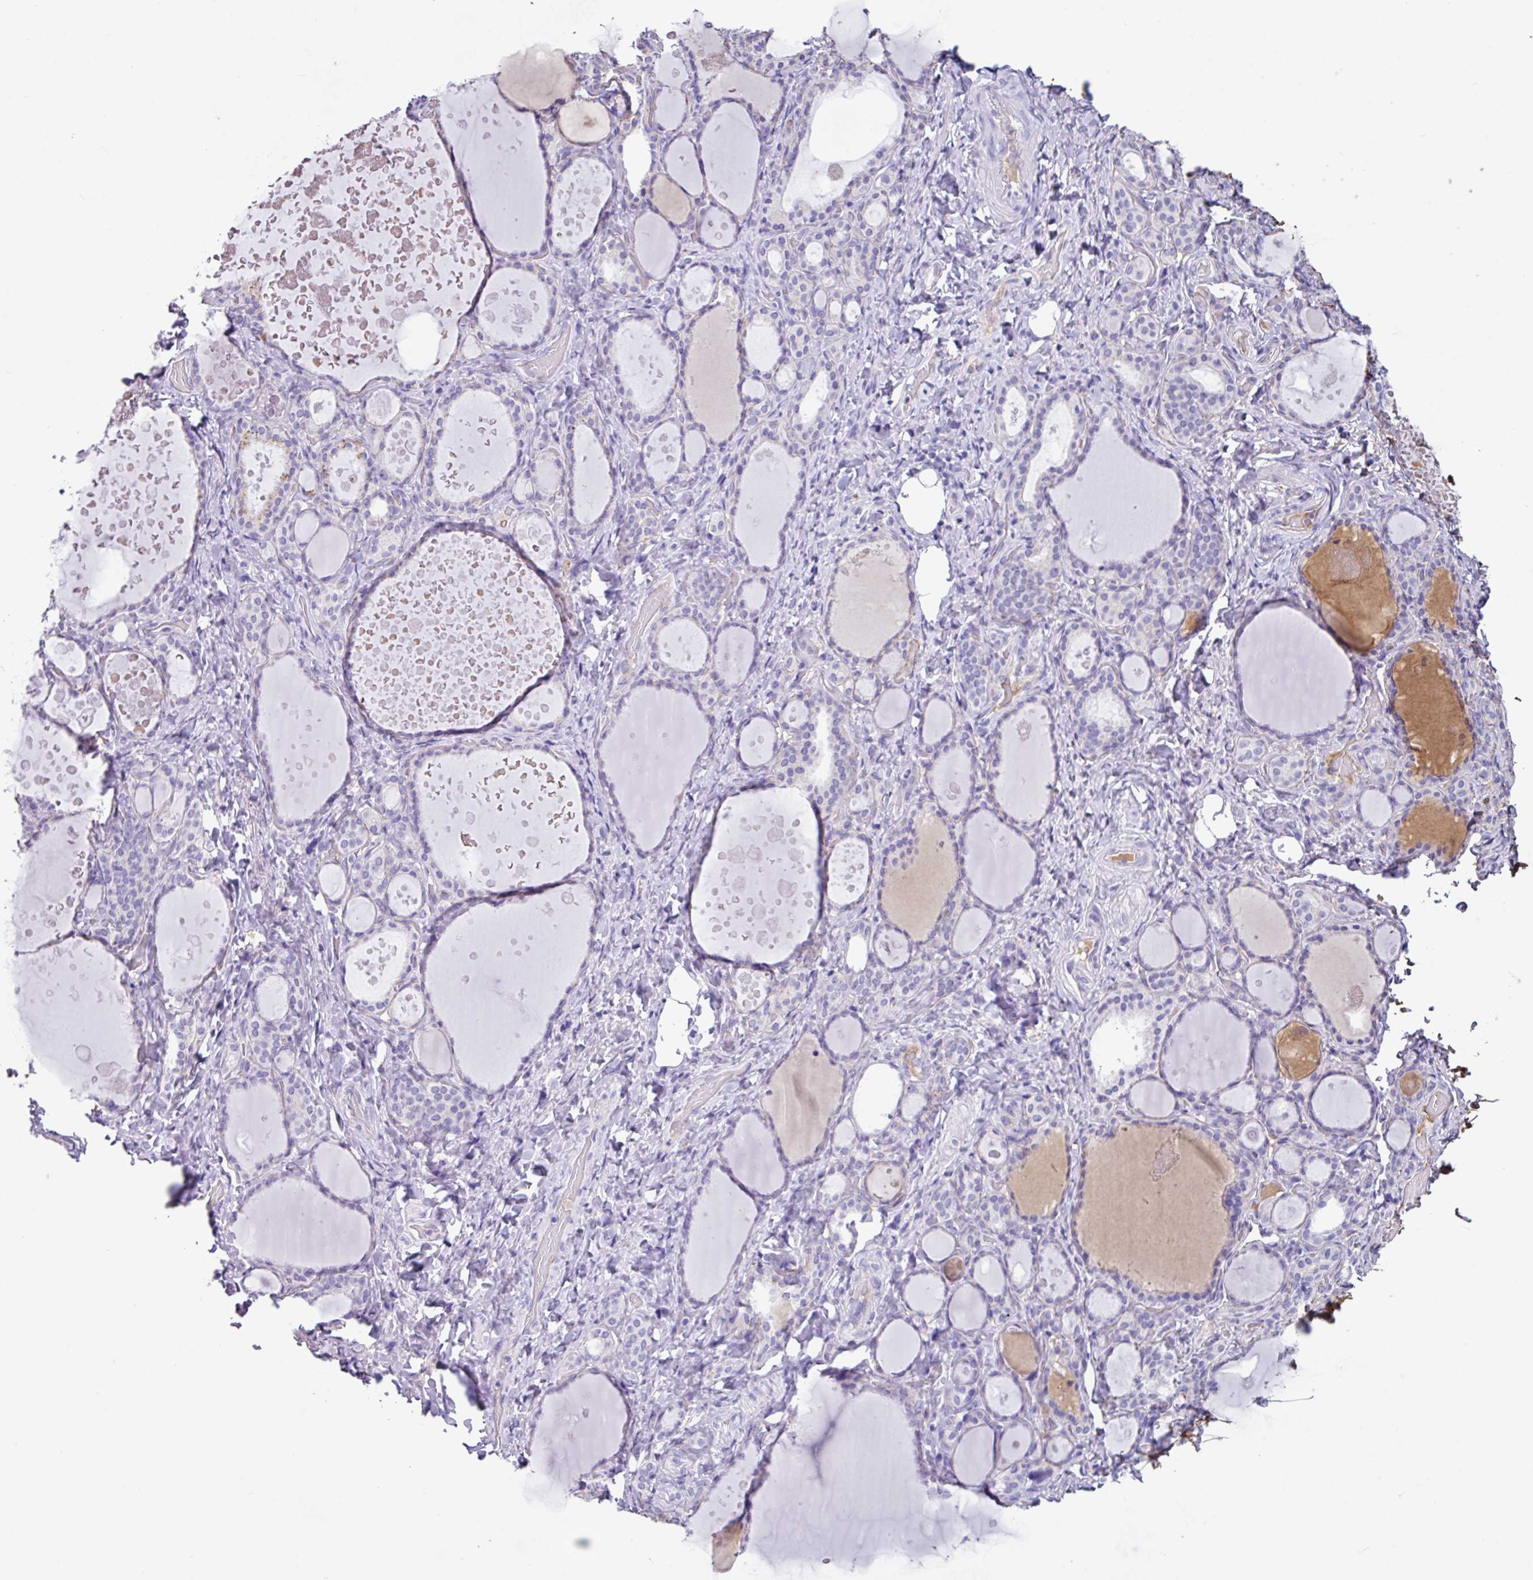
{"staining": {"intensity": "negative", "quantity": "none", "location": "none"}, "tissue": "thyroid gland", "cell_type": "Glandular cells", "image_type": "normal", "snomed": [{"axis": "morphology", "description": "Normal tissue, NOS"}, {"axis": "topography", "description": "Thyroid gland"}], "caption": "Glandular cells show no significant protein positivity in unremarkable thyroid gland.", "gene": "ZNF524", "patient": {"sex": "female", "age": 46}}